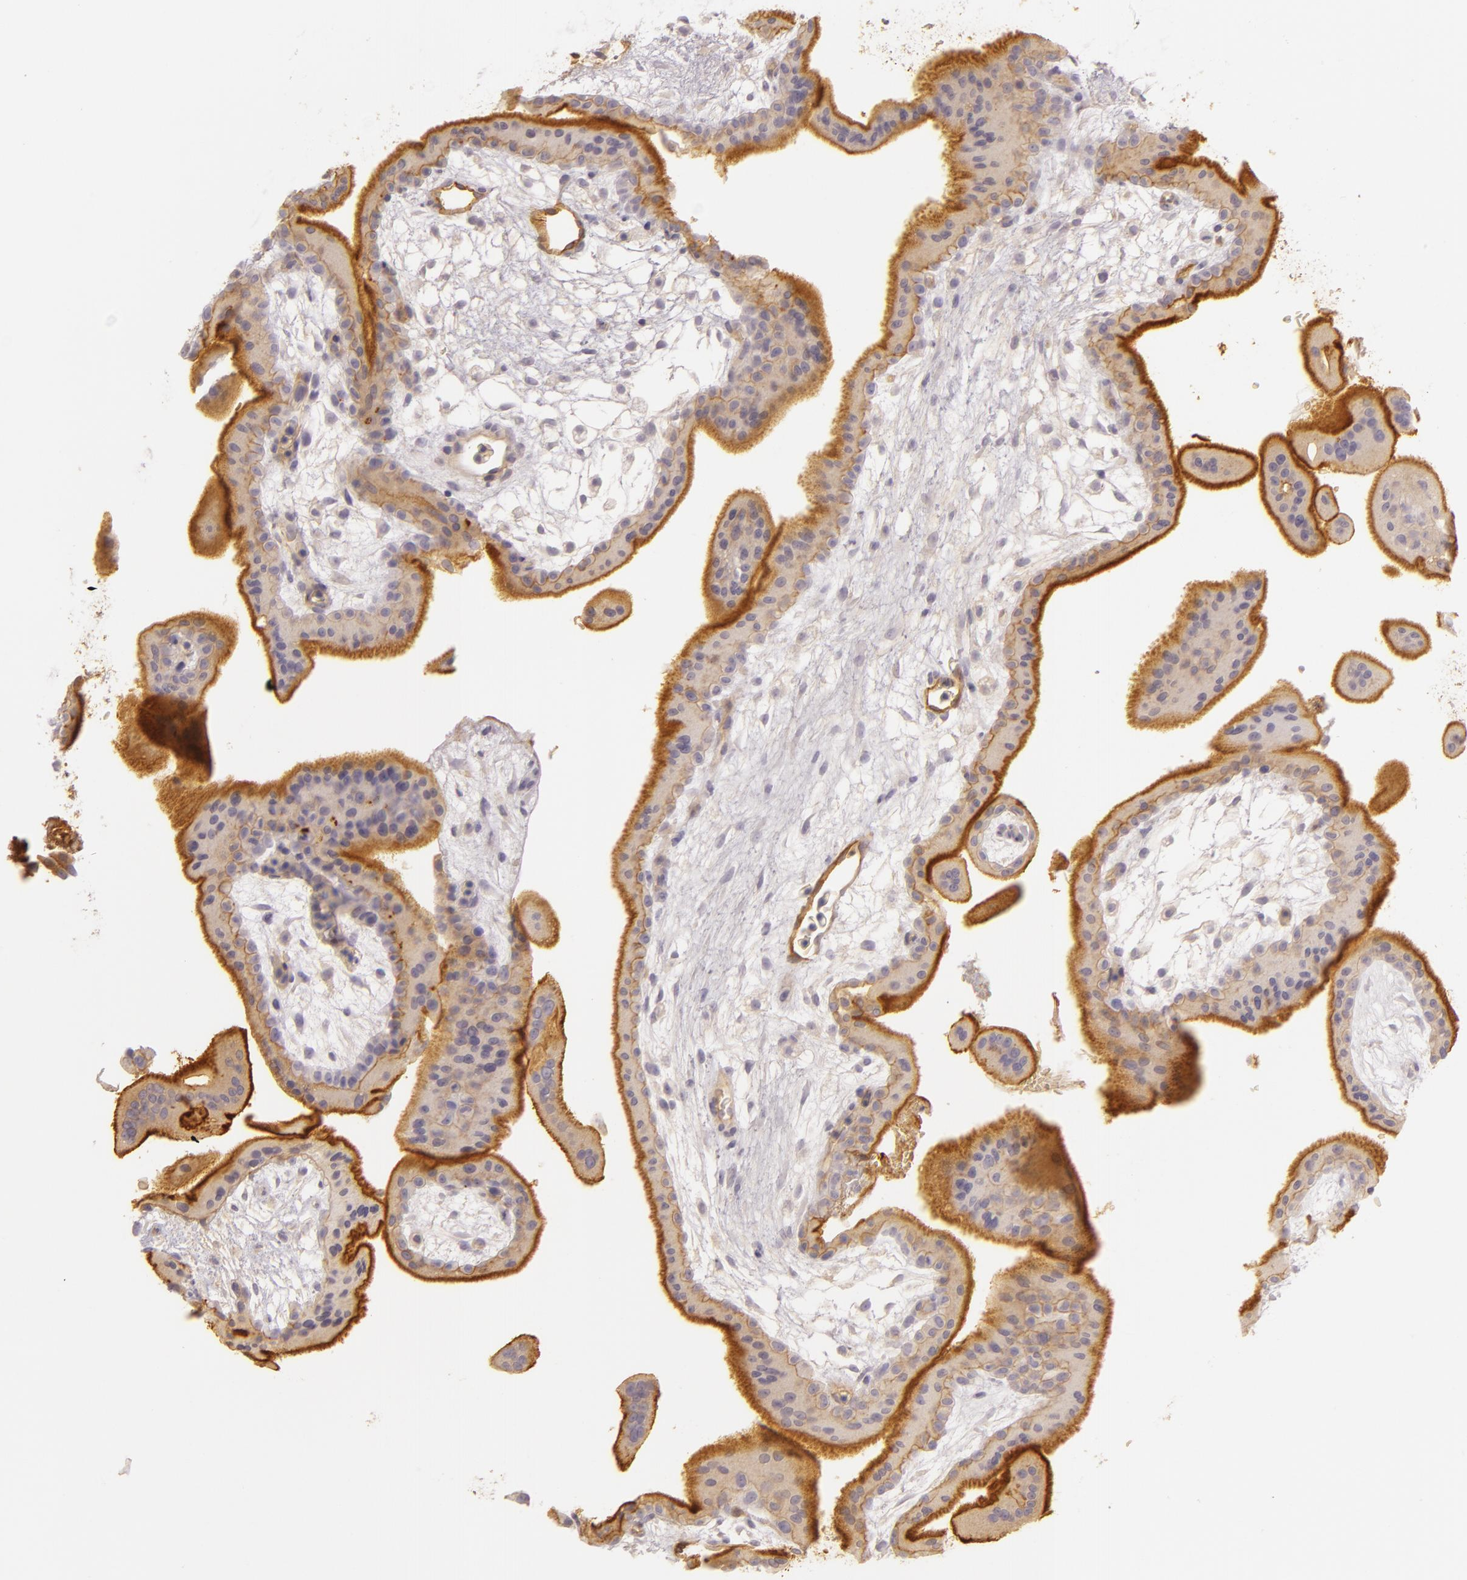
{"staining": {"intensity": "moderate", "quantity": ">75%", "location": "cytoplasmic/membranous"}, "tissue": "placenta", "cell_type": "Trophoblastic cells", "image_type": "normal", "snomed": [{"axis": "morphology", "description": "Normal tissue, NOS"}, {"axis": "topography", "description": "Placenta"}], "caption": "Protein expression analysis of normal placenta exhibits moderate cytoplasmic/membranous expression in approximately >75% of trophoblastic cells. The protein of interest is stained brown, and the nuclei are stained in blue (DAB (3,3'-diaminobenzidine) IHC with brightfield microscopy, high magnification).", "gene": "CD59", "patient": {"sex": "female", "age": 35}}